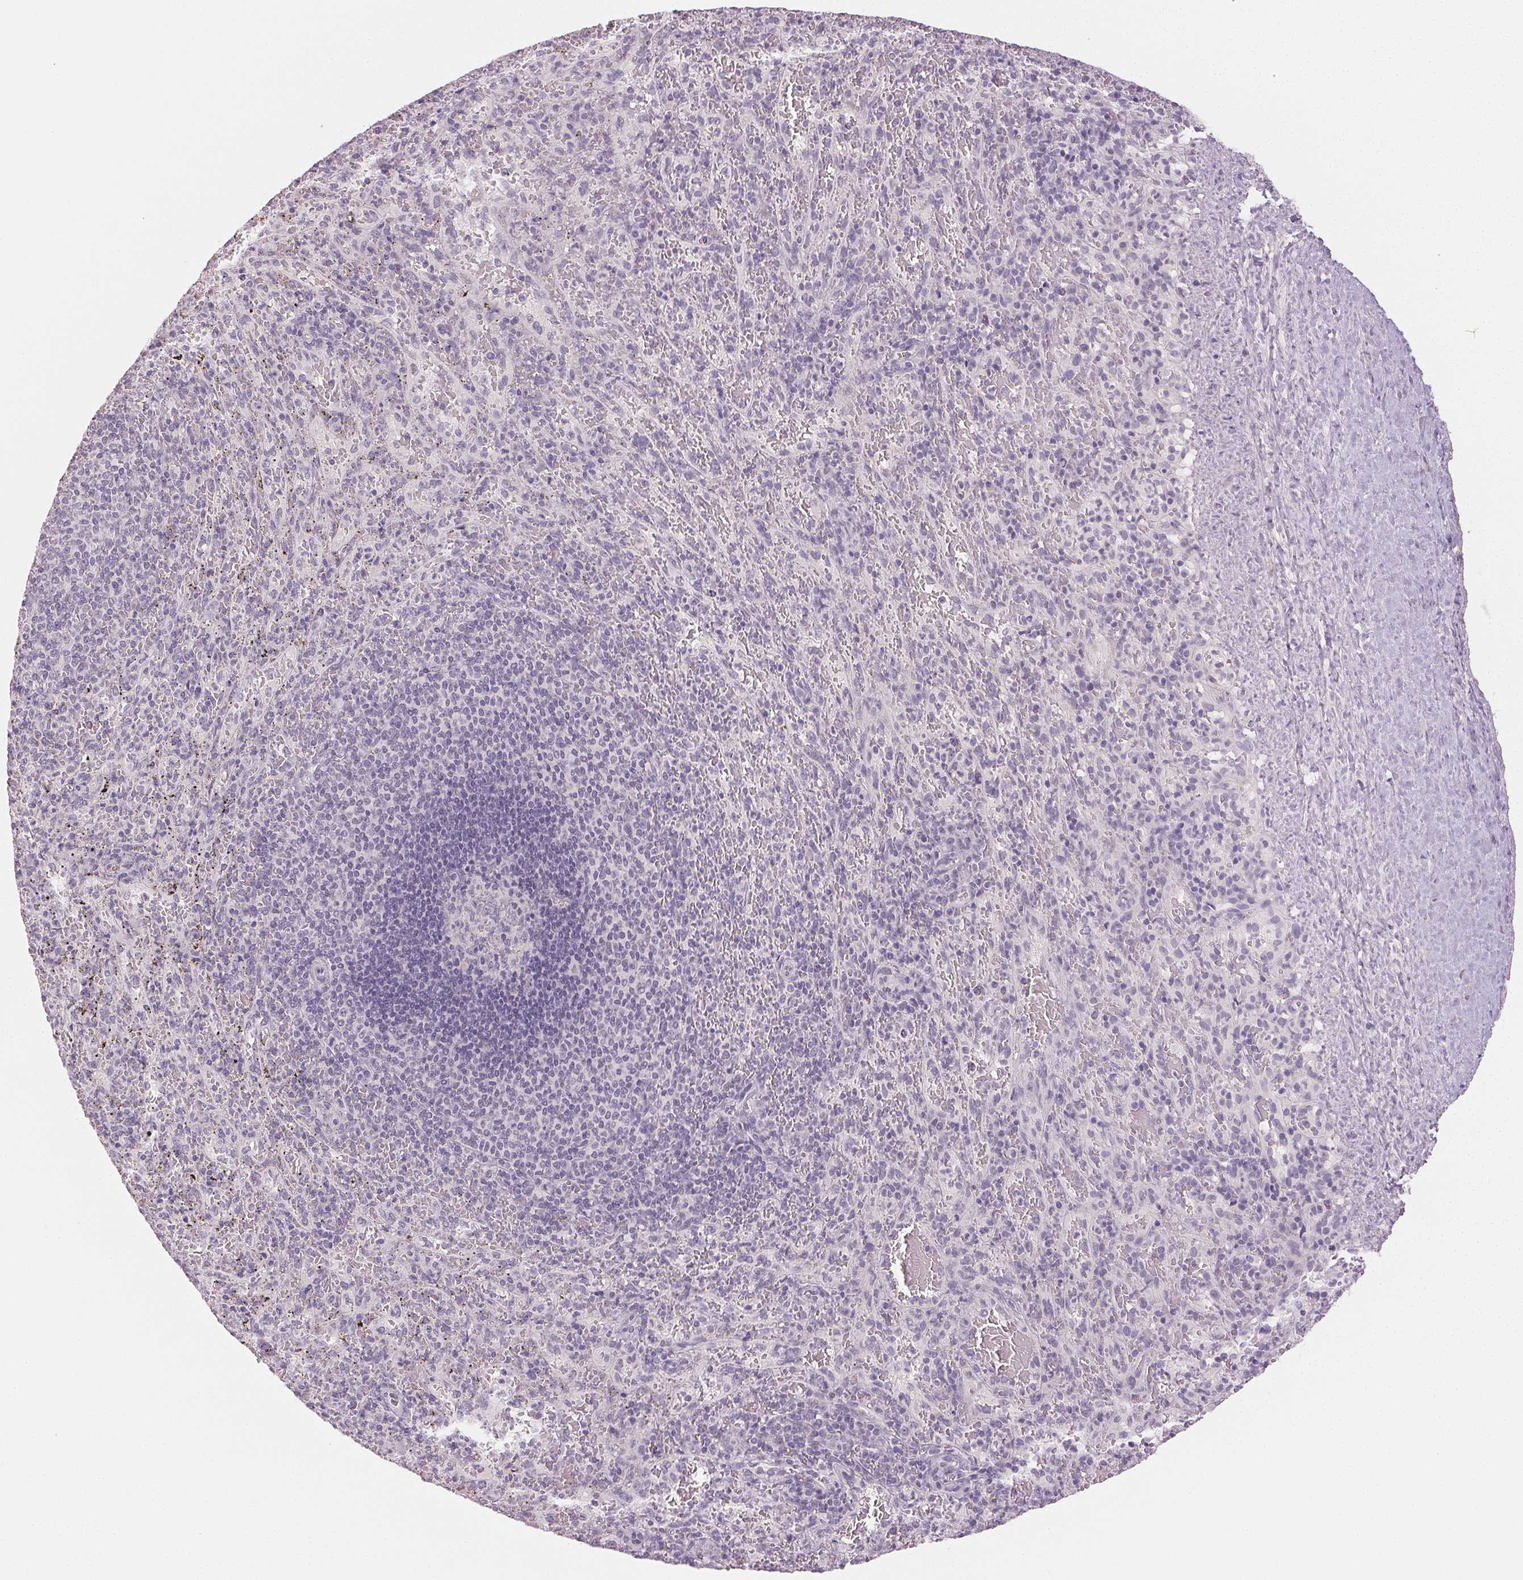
{"staining": {"intensity": "negative", "quantity": "none", "location": "none"}, "tissue": "spleen", "cell_type": "Cells in red pulp", "image_type": "normal", "snomed": [{"axis": "morphology", "description": "Normal tissue, NOS"}, {"axis": "topography", "description": "Spleen"}], "caption": "Image shows no protein staining in cells in red pulp of unremarkable spleen. Nuclei are stained in blue.", "gene": "MAP1LC3A", "patient": {"sex": "male", "age": 57}}